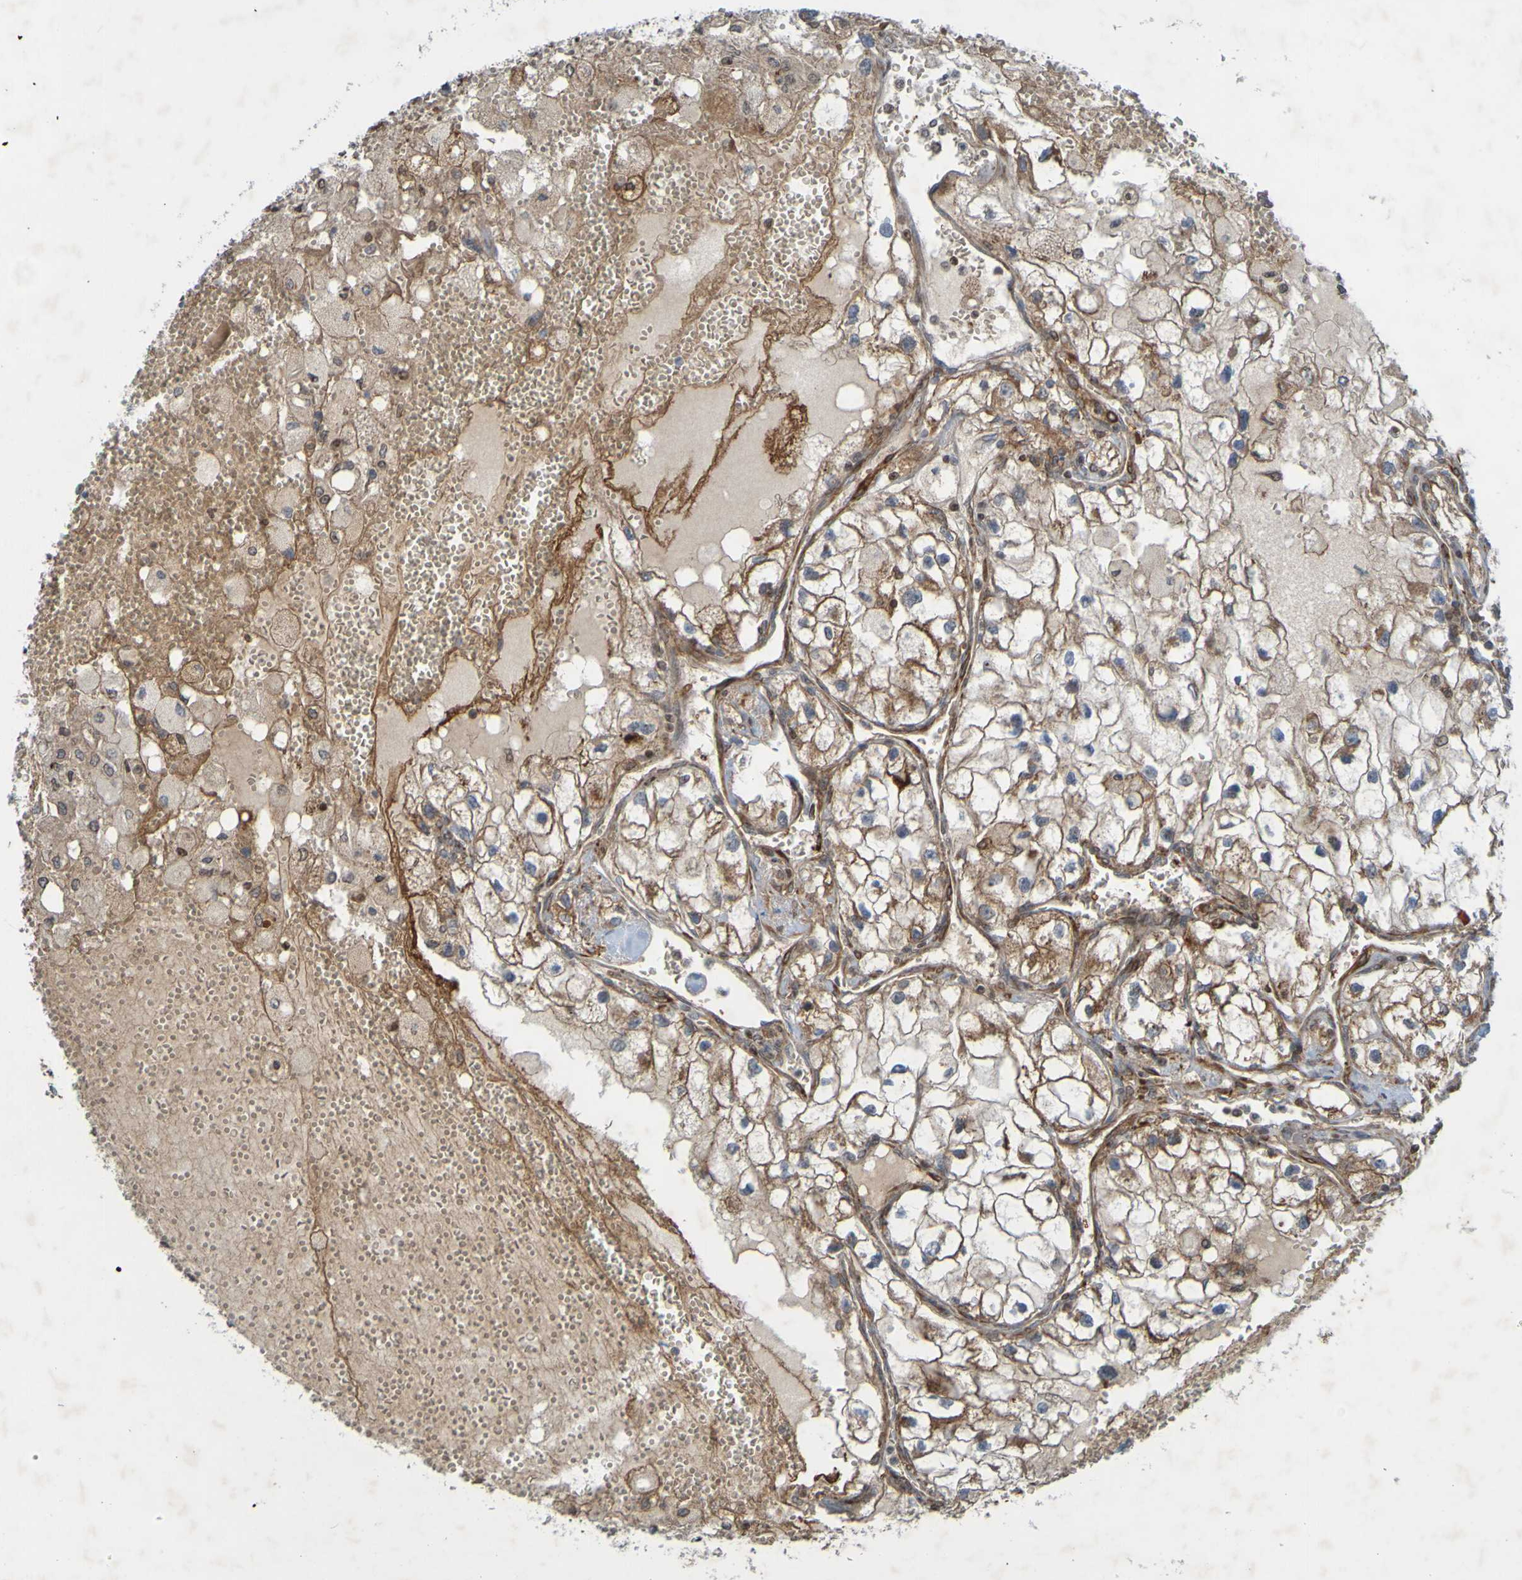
{"staining": {"intensity": "moderate", "quantity": ">75%", "location": "cytoplasmic/membranous"}, "tissue": "renal cancer", "cell_type": "Tumor cells", "image_type": "cancer", "snomed": [{"axis": "morphology", "description": "Adenocarcinoma, NOS"}, {"axis": "topography", "description": "Kidney"}], "caption": "This micrograph shows immunohistochemistry staining of human renal cancer, with medium moderate cytoplasmic/membranous positivity in about >75% of tumor cells.", "gene": "GUCY1A1", "patient": {"sex": "female", "age": 70}}